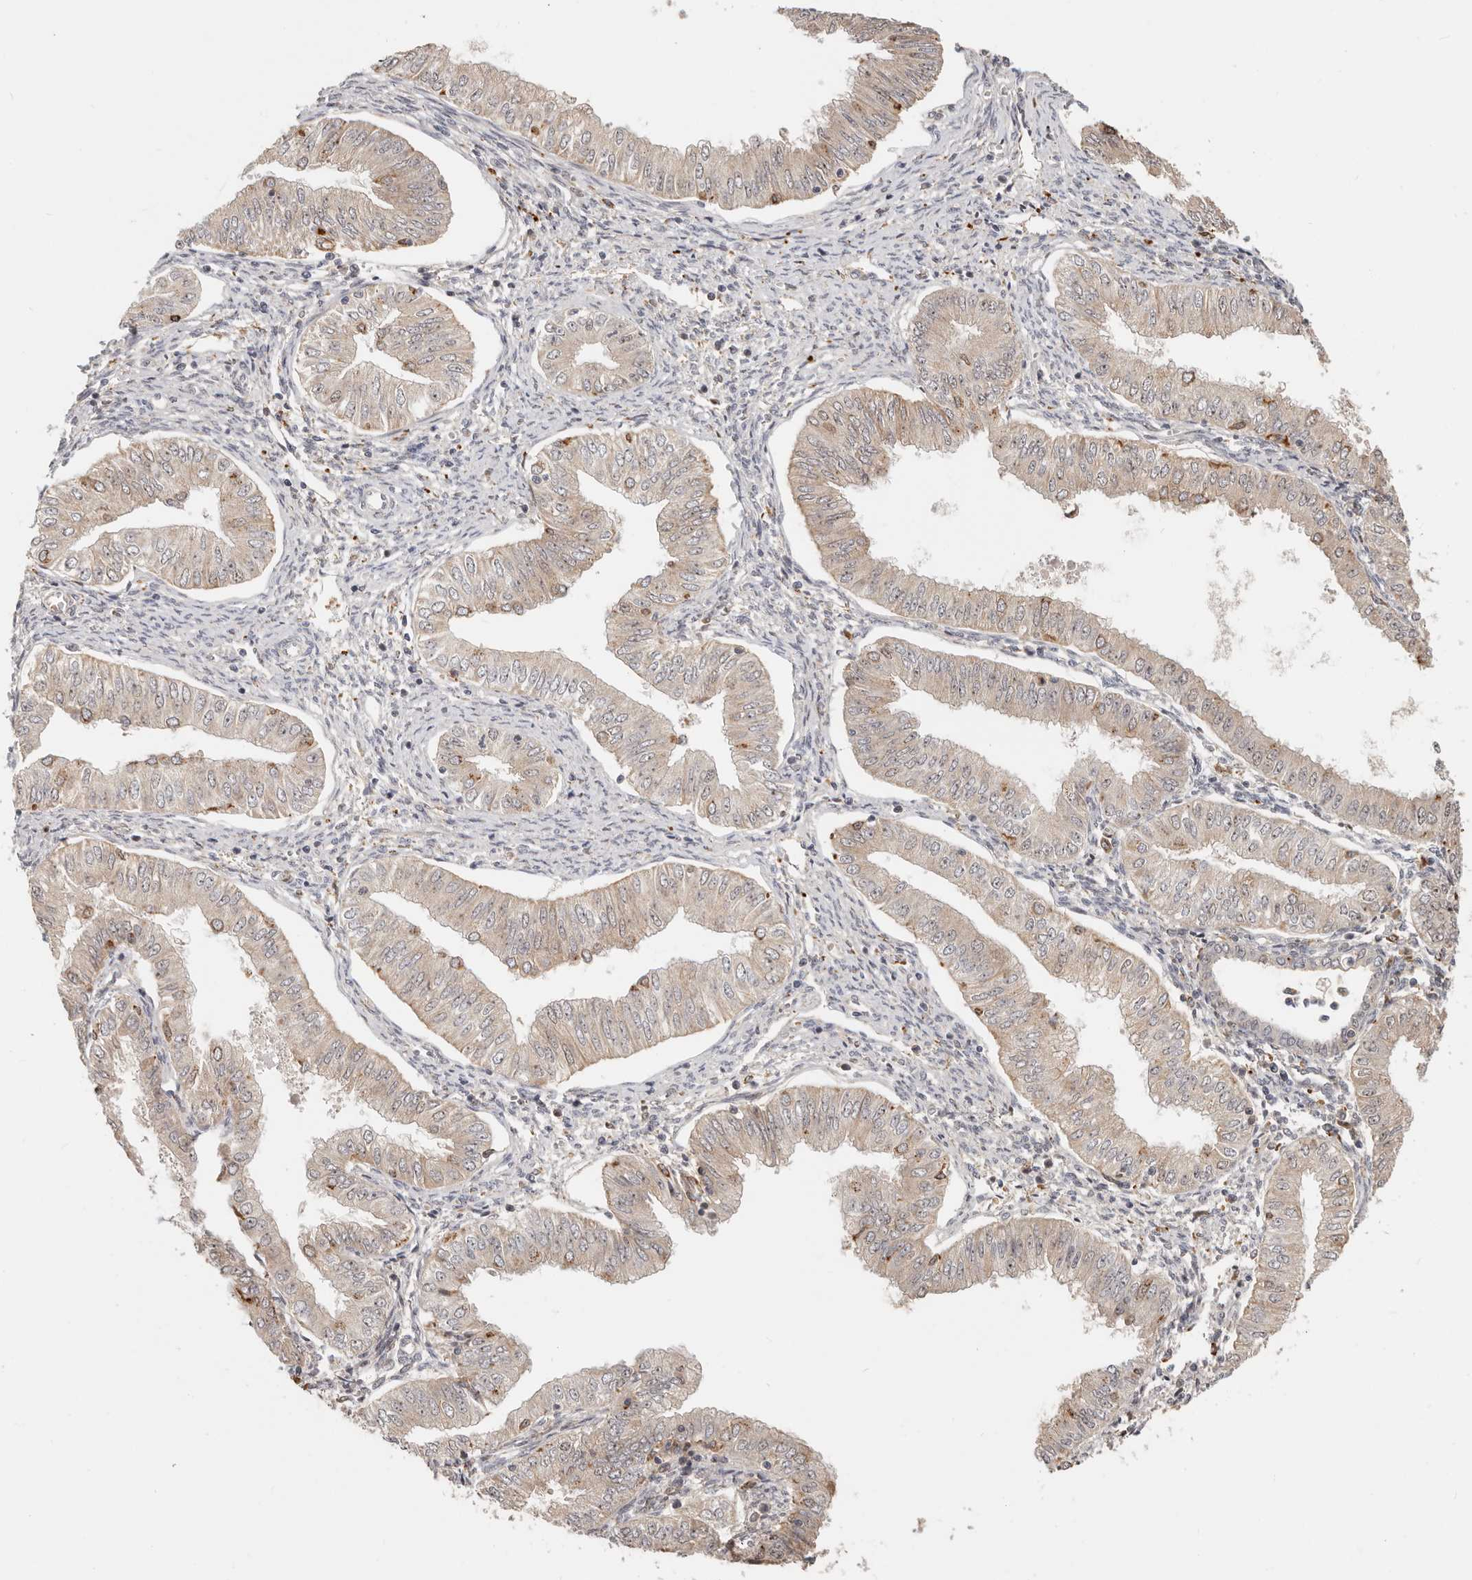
{"staining": {"intensity": "weak", "quantity": "25%-75%", "location": "cytoplasmic/membranous"}, "tissue": "endometrial cancer", "cell_type": "Tumor cells", "image_type": "cancer", "snomed": [{"axis": "morphology", "description": "Normal tissue, NOS"}, {"axis": "morphology", "description": "Adenocarcinoma, NOS"}, {"axis": "topography", "description": "Endometrium"}], "caption": "Weak cytoplasmic/membranous protein positivity is seen in about 25%-75% of tumor cells in endometrial adenocarcinoma. (DAB IHC with brightfield microscopy, high magnification).", "gene": "ZRANB1", "patient": {"sex": "female", "age": 53}}